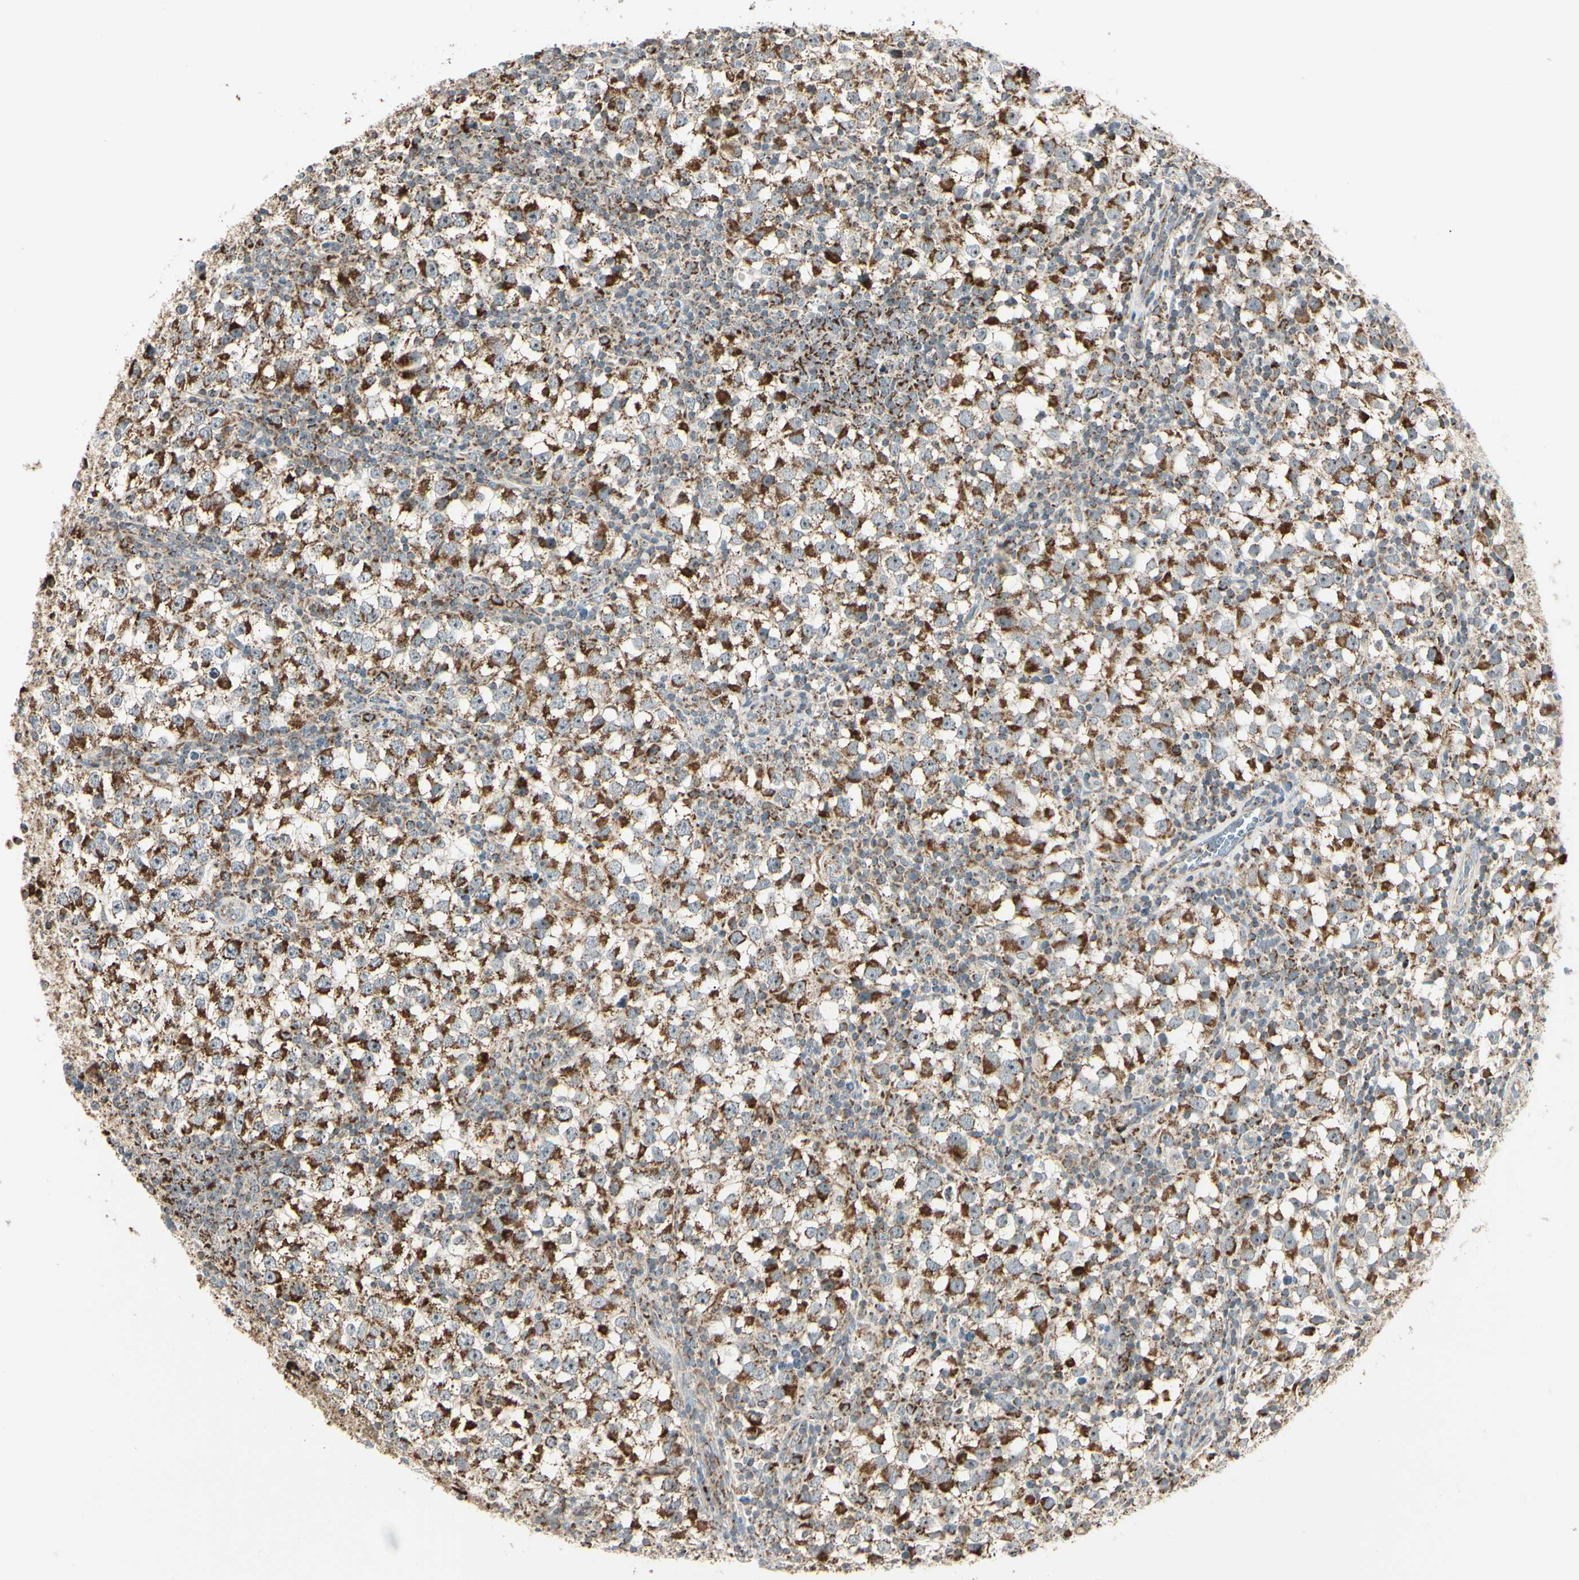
{"staining": {"intensity": "strong", "quantity": ">75%", "location": "cytoplasmic/membranous"}, "tissue": "testis cancer", "cell_type": "Tumor cells", "image_type": "cancer", "snomed": [{"axis": "morphology", "description": "Seminoma, NOS"}, {"axis": "topography", "description": "Testis"}], "caption": "This is a histology image of immunohistochemistry staining of testis cancer, which shows strong staining in the cytoplasmic/membranous of tumor cells.", "gene": "ANKS6", "patient": {"sex": "male", "age": 65}}